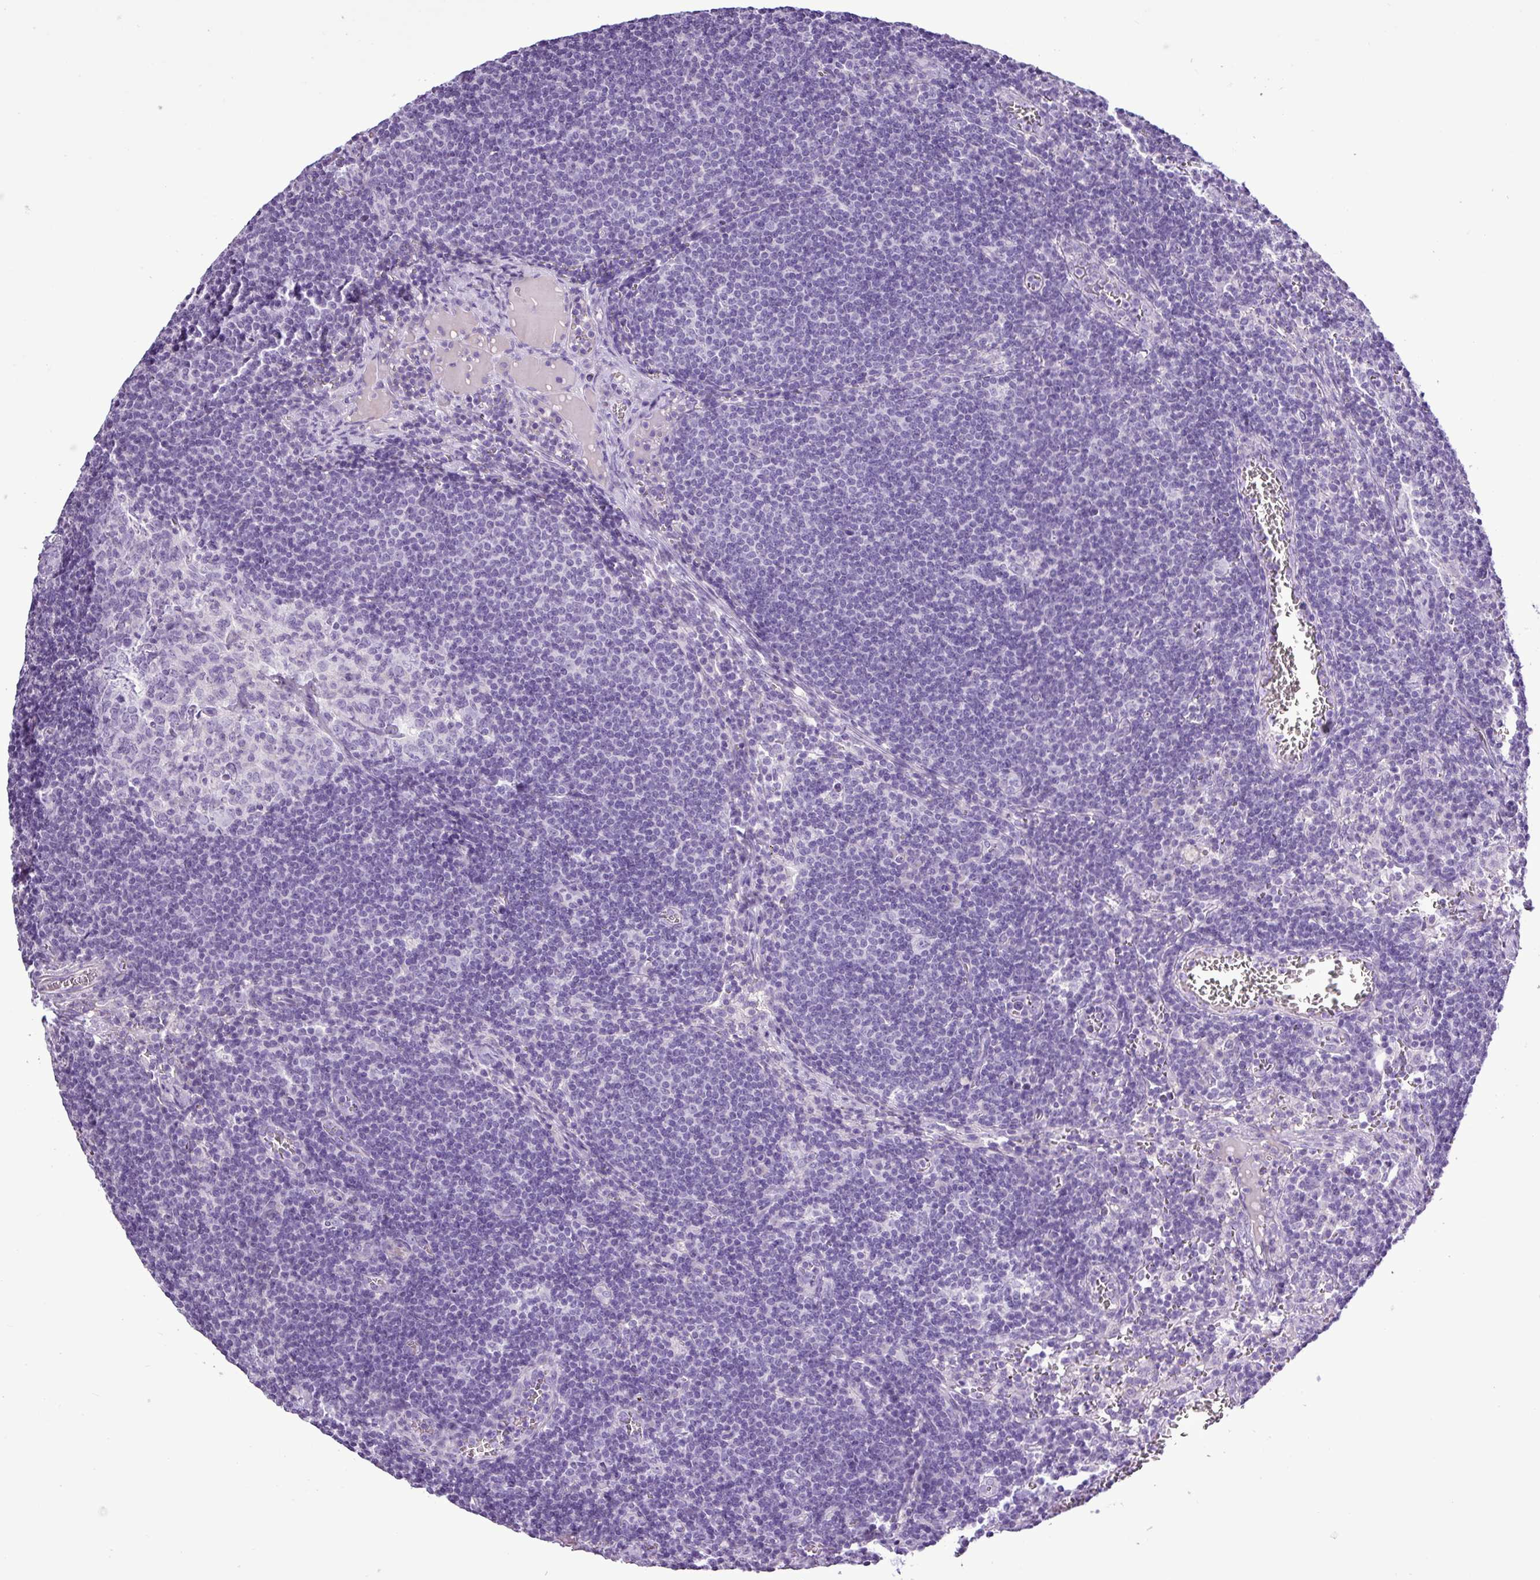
{"staining": {"intensity": "negative", "quantity": "none", "location": "none"}, "tissue": "lymph node", "cell_type": "Germinal center cells", "image_type": "normal", "snomed": [{"axis": "morphology", "description": "Normal tissue, NOS"}, {"axis": "topography", "description": "Lymph node"}], "caption": "High power microscopy histopathology image of an IHC micrograph of unremarkable lymph node, revealing no significant expression in germinal center cells. Nuclei are stained in blue.", "gene": "ALDH3A1", "patient": {"sex": "female", "age": 27}}